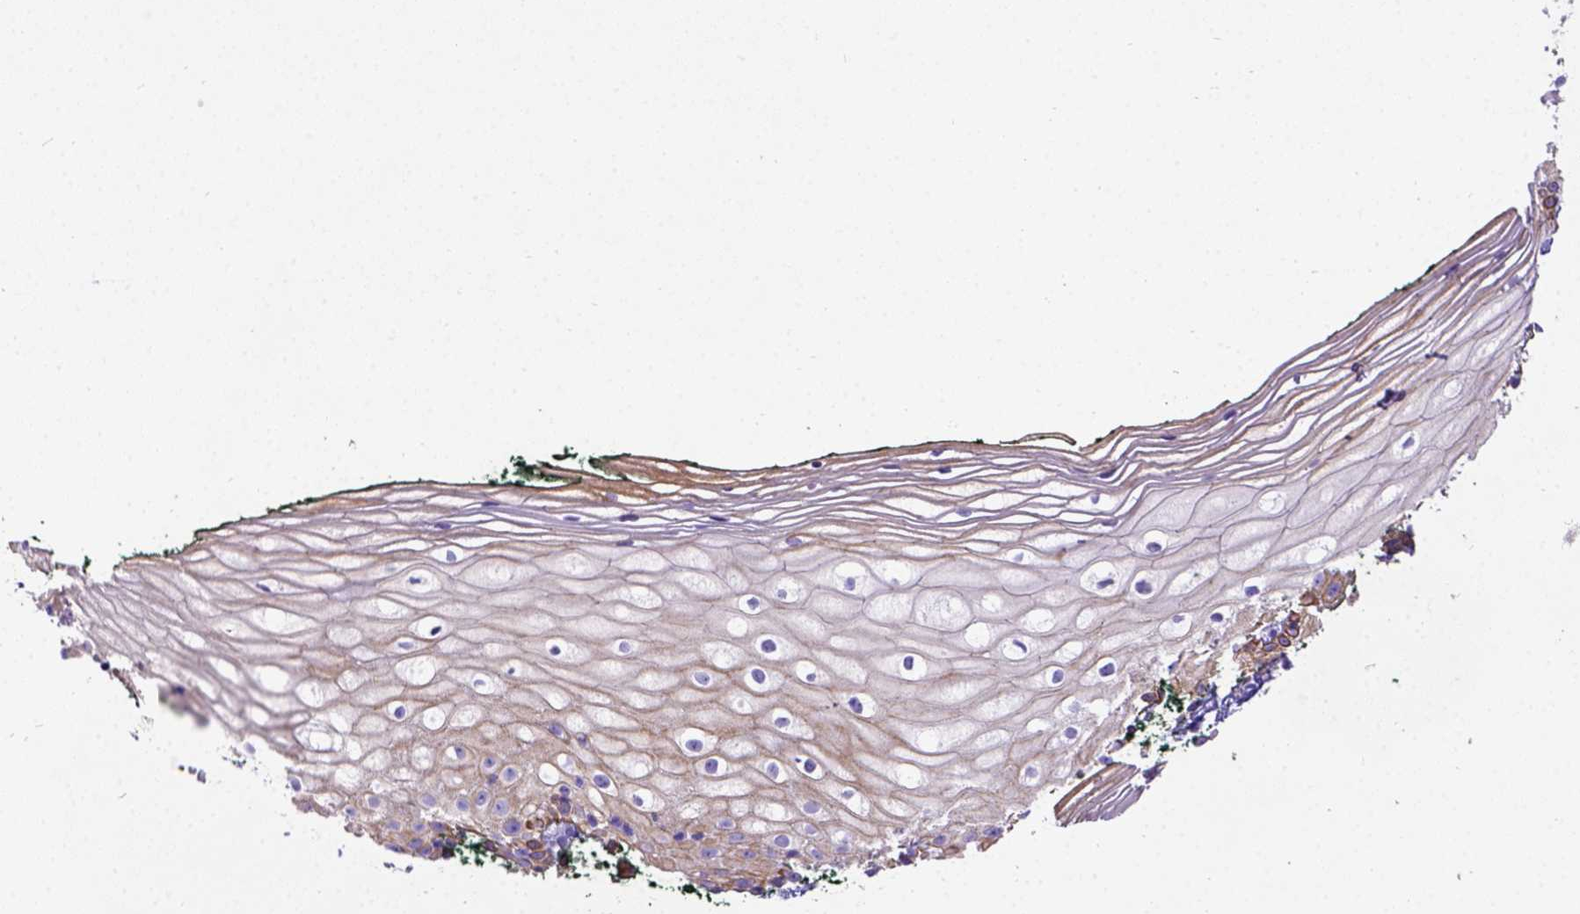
{"staining": {"intensity": "weak", "quantity": "25%-75%", "location": "cytoplasmic/membranous"}, "tissue": "vagina", "cell_type": "Squamous epithelial cells", "image_type": "normal", "snomed": [{"axis": "morphology", "description": "Normal tissue, NOS"}, {"axis": "topography", "description": "Vagina"}], "caption": "Normal vagina displays weak cytoplasmic/membranous expression in approximately 25%-75% of squamous epithelial cells Using DAB (3,3'-diaminobenzidine) (brown) and hematoxylin (blue) stains, captured at high magnification using brightfield microscopy..", "gene": "LRRC18", "patient": {"sex": "female", "age": 47}}